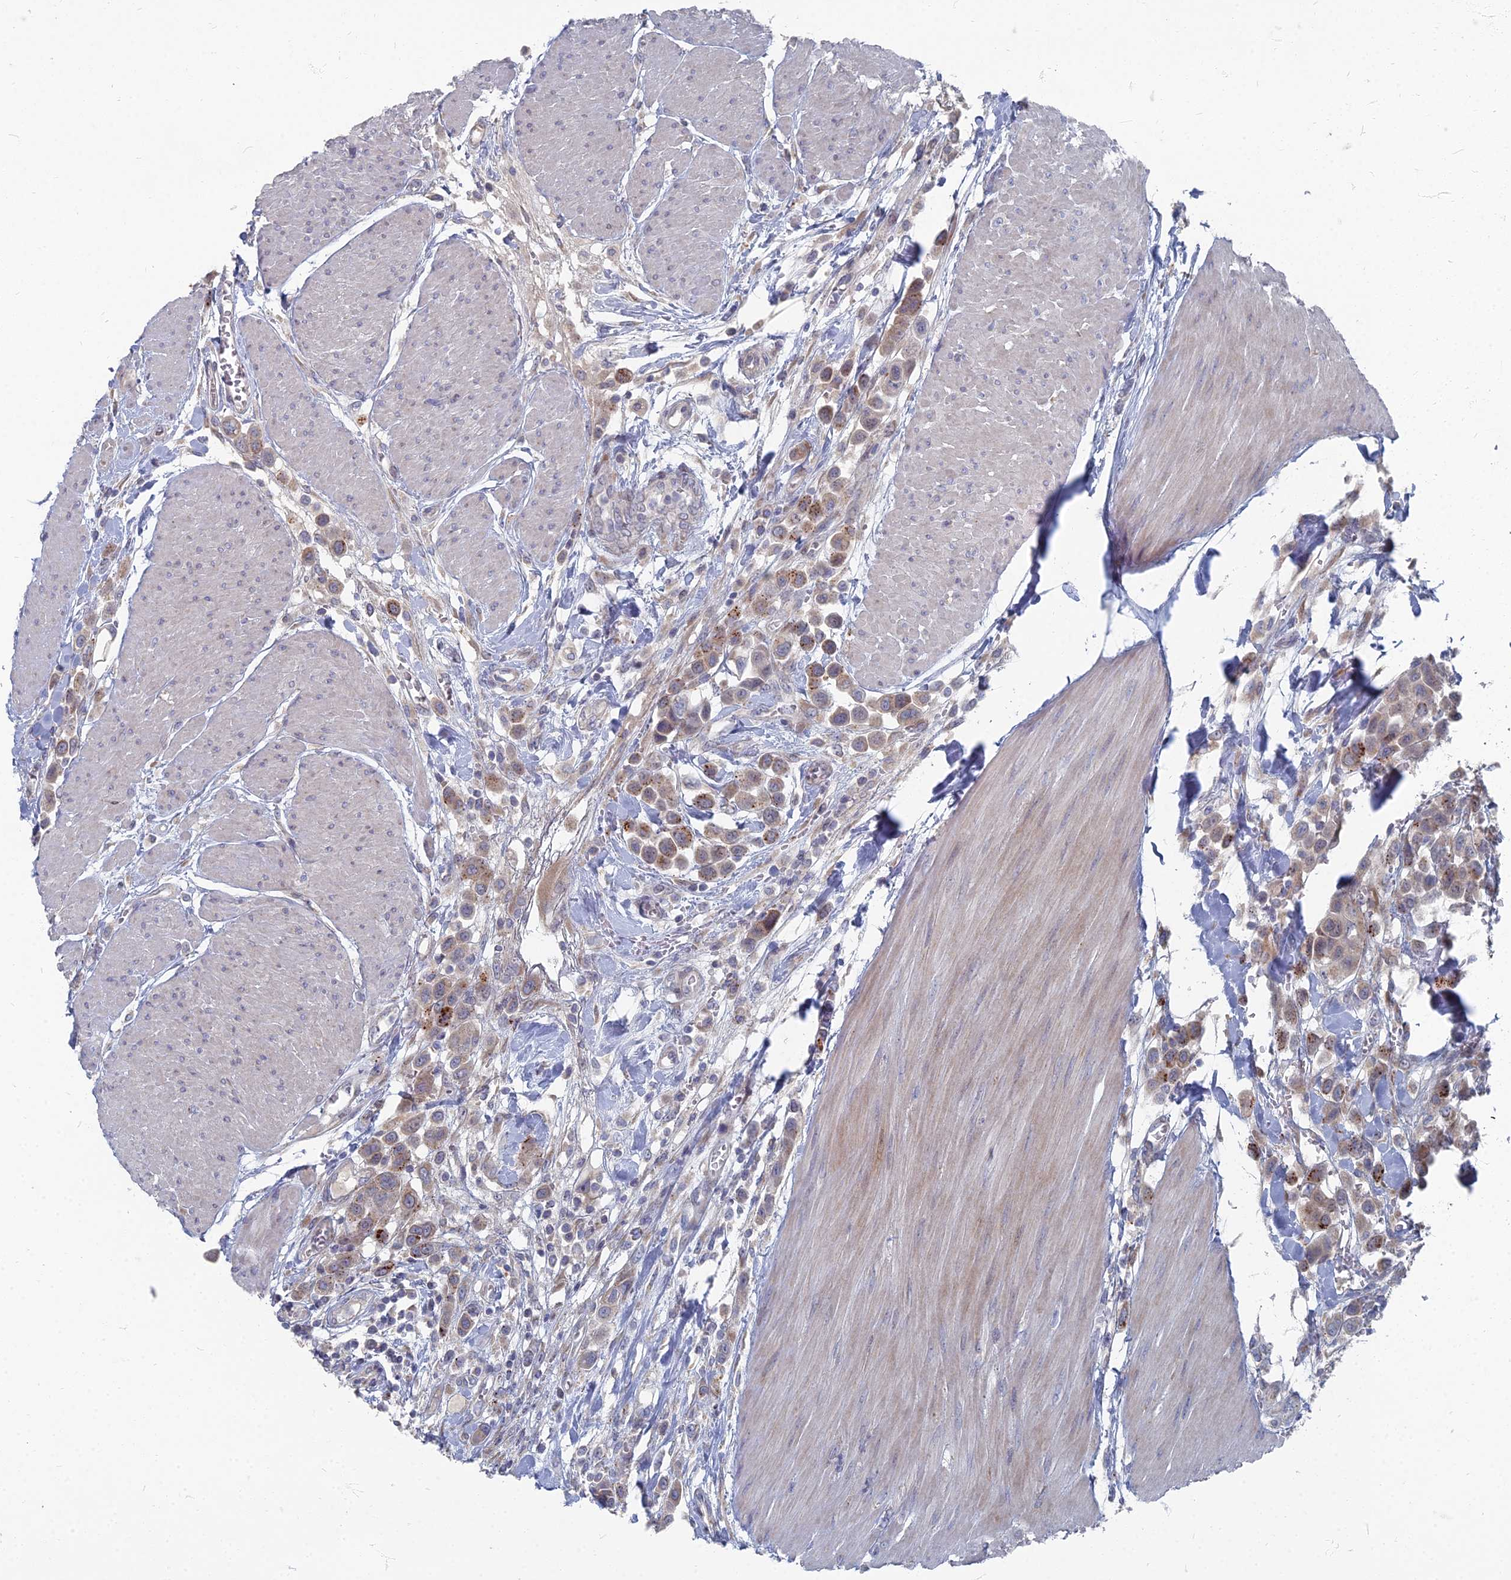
{"staining": {"intensity": "moderate", "quantity": "25%-75%", "location": "cytoplasmic/membranous"}, "tissue": "urothelial cancer", "cell_type": "Tumor cells", "image_type": "cancer", "snomed": [{"axis": "morphology", "description": "Urothelial carcinoma, High grade"}, {"axis": "topography", "description": "Urinary bladder"}], "caption": "IHC image of neoplastic tissue: urothelial carcinoma (high-grade) stained using immunohistochemistry displays medium levels of moderate protein expression localized specifically in the cytoplasmic/membranous of tumor cells, appearing as a cytoplasmic/membranous brown color.", "gene": "TMEM128", "patient": {"sex": "male", "age": 50}}